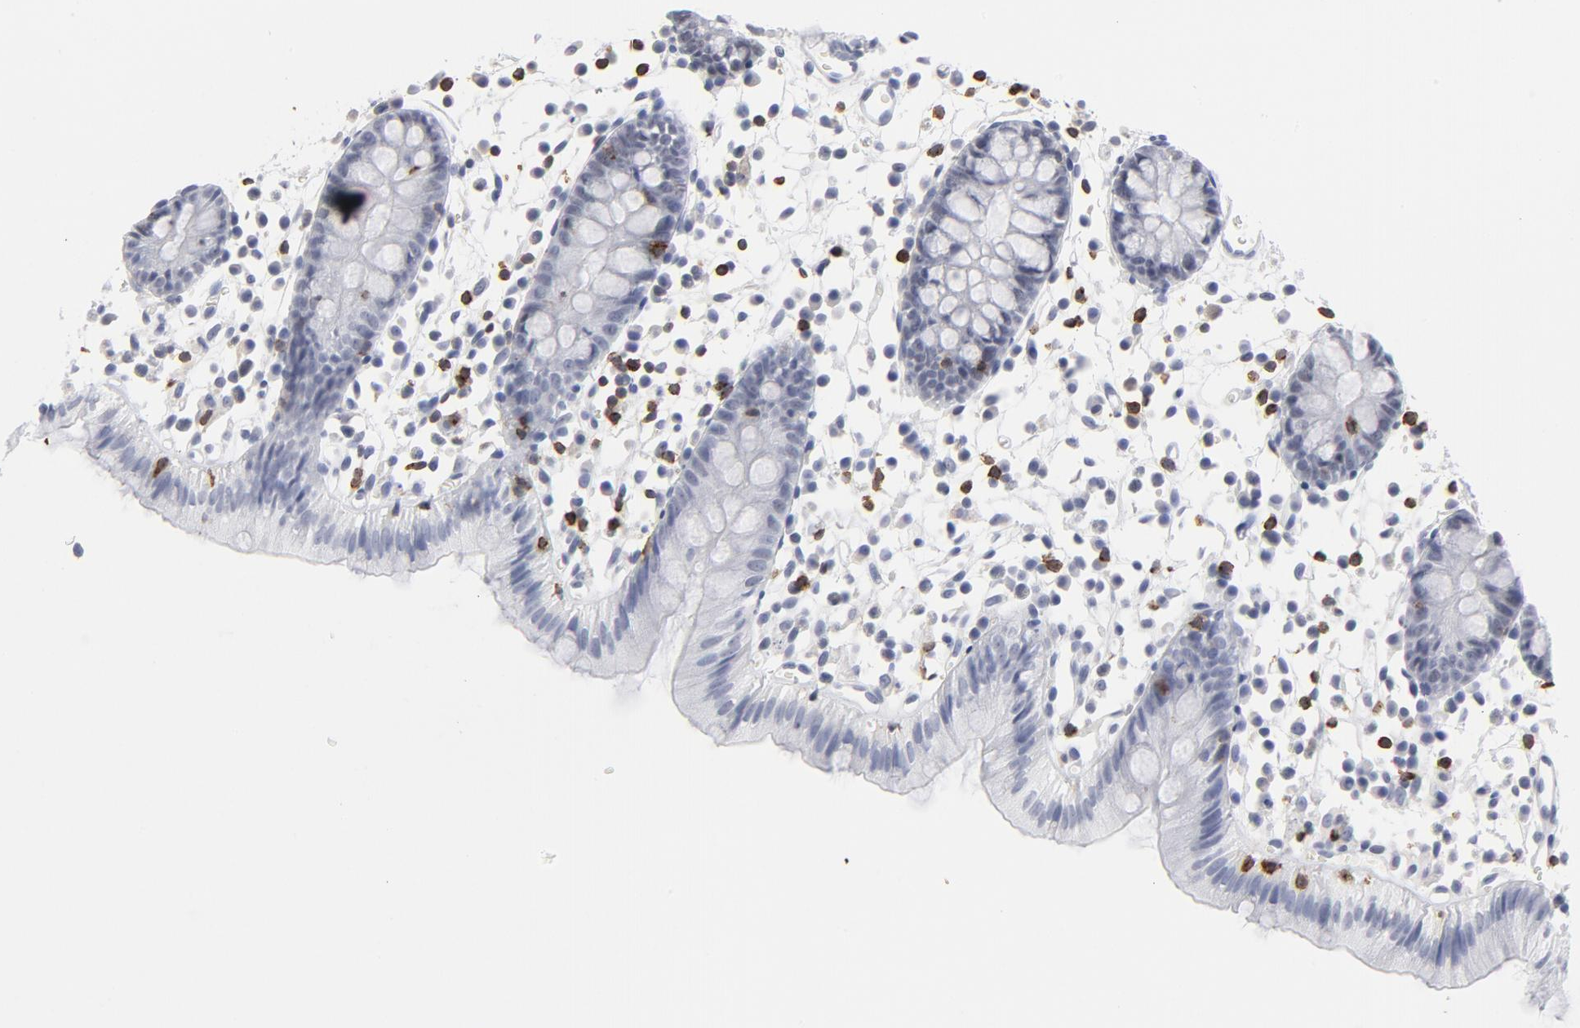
{"staining": {"intensity": "negative", "quantity": "none", "location": "none"}, "tissue": "colon", "cell_type": "Endothelial cells", "image_type": "normal", "snomed": [{"axis": "morphology", "description": "Normal tissue, NOS"}, {"axis": "topography", "description": "Colon"}], "caption": "Human colon stained for a protein using immunohistochemistry (IHC) exhibits no expression in endothelial cells.", "gene": "CD2", "patient": {"sex": "male", "age": 14}}